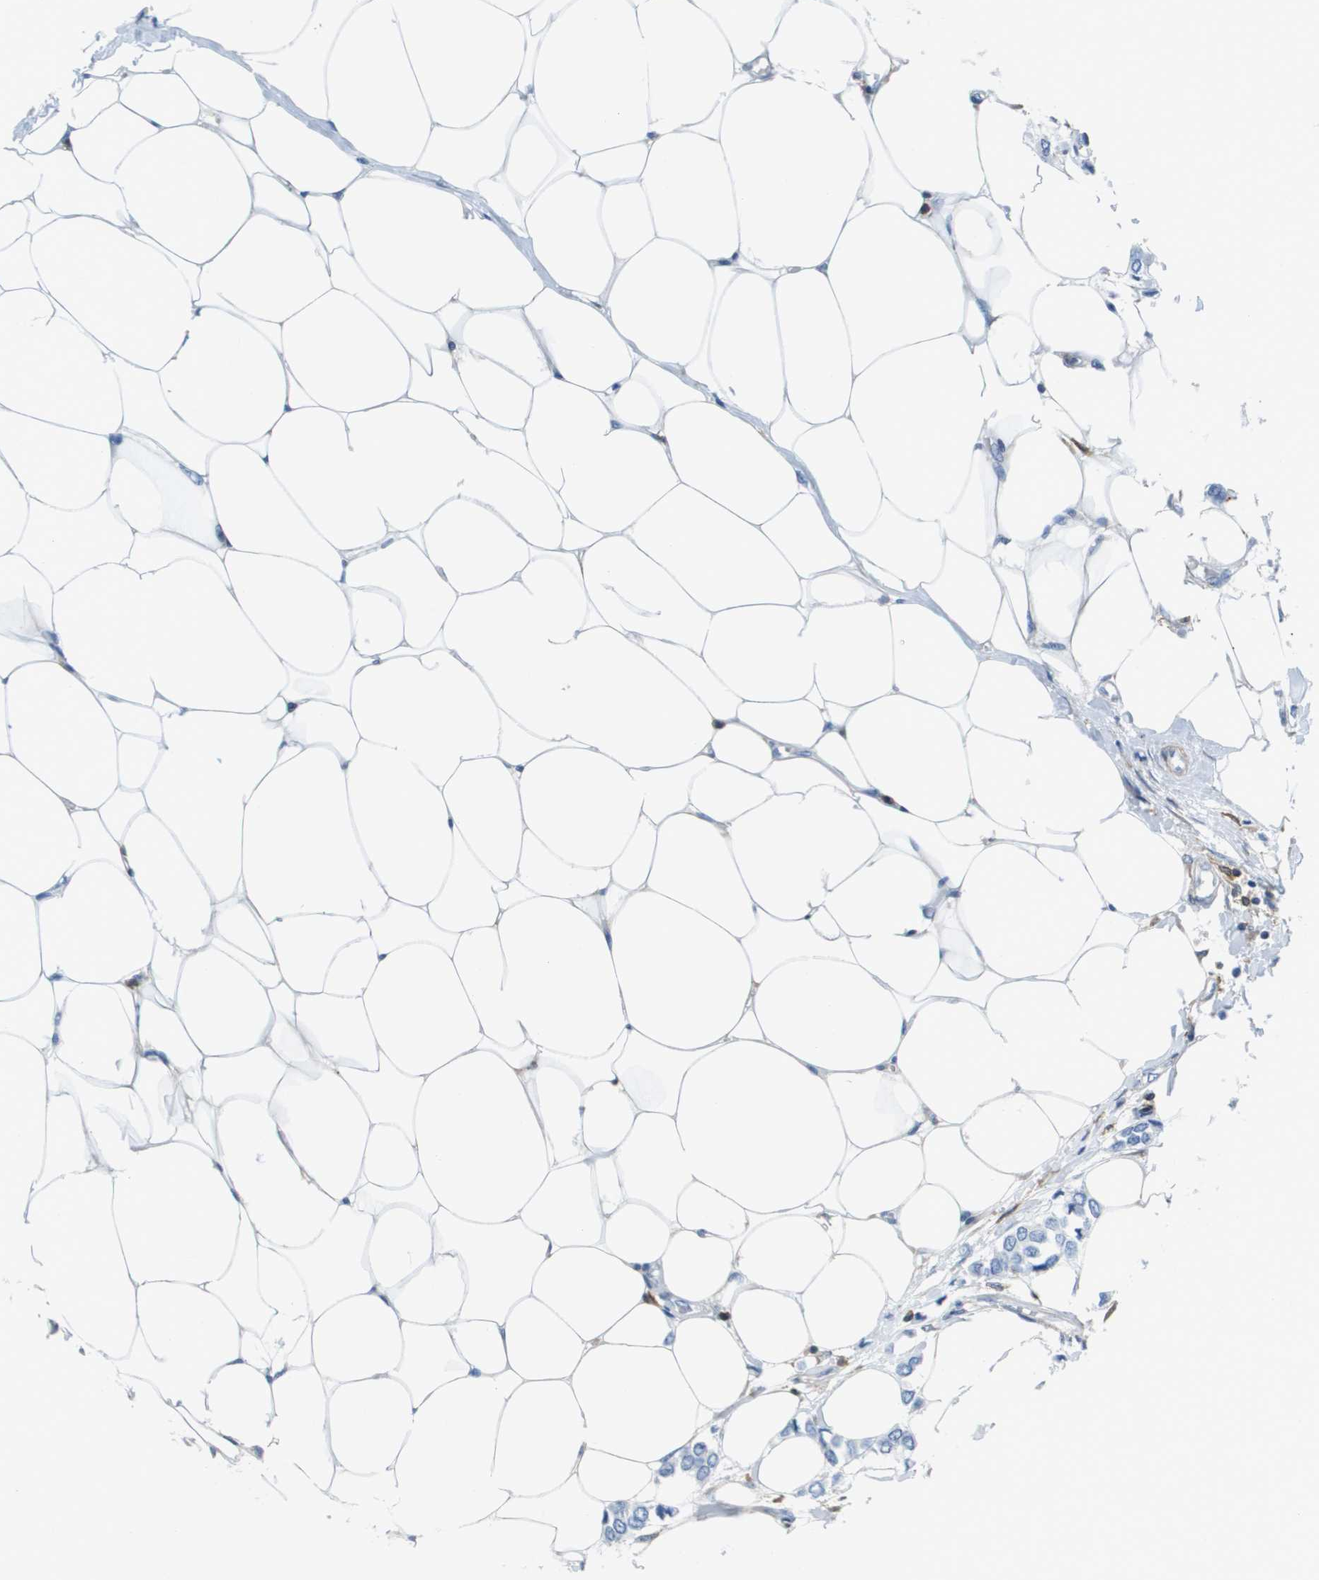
{"staining": {"intensity": "negative", "quantity": "none", "location": "none"}, "tissue": "breast cancer", "cell_type": "Tumor cells", "image_type": "cancer", "snomed": [{"axis": "morphology", "description": "Lobular carcinoma"}, {"axis": "topography", "description": "Breast"}], "caption": "This is an immunohistochemistry (IHC) image of human breast cancer. There is no expression in tumor cells.", "gene": "RCSD1", "patient": {"sex": "female", "age": 51}}